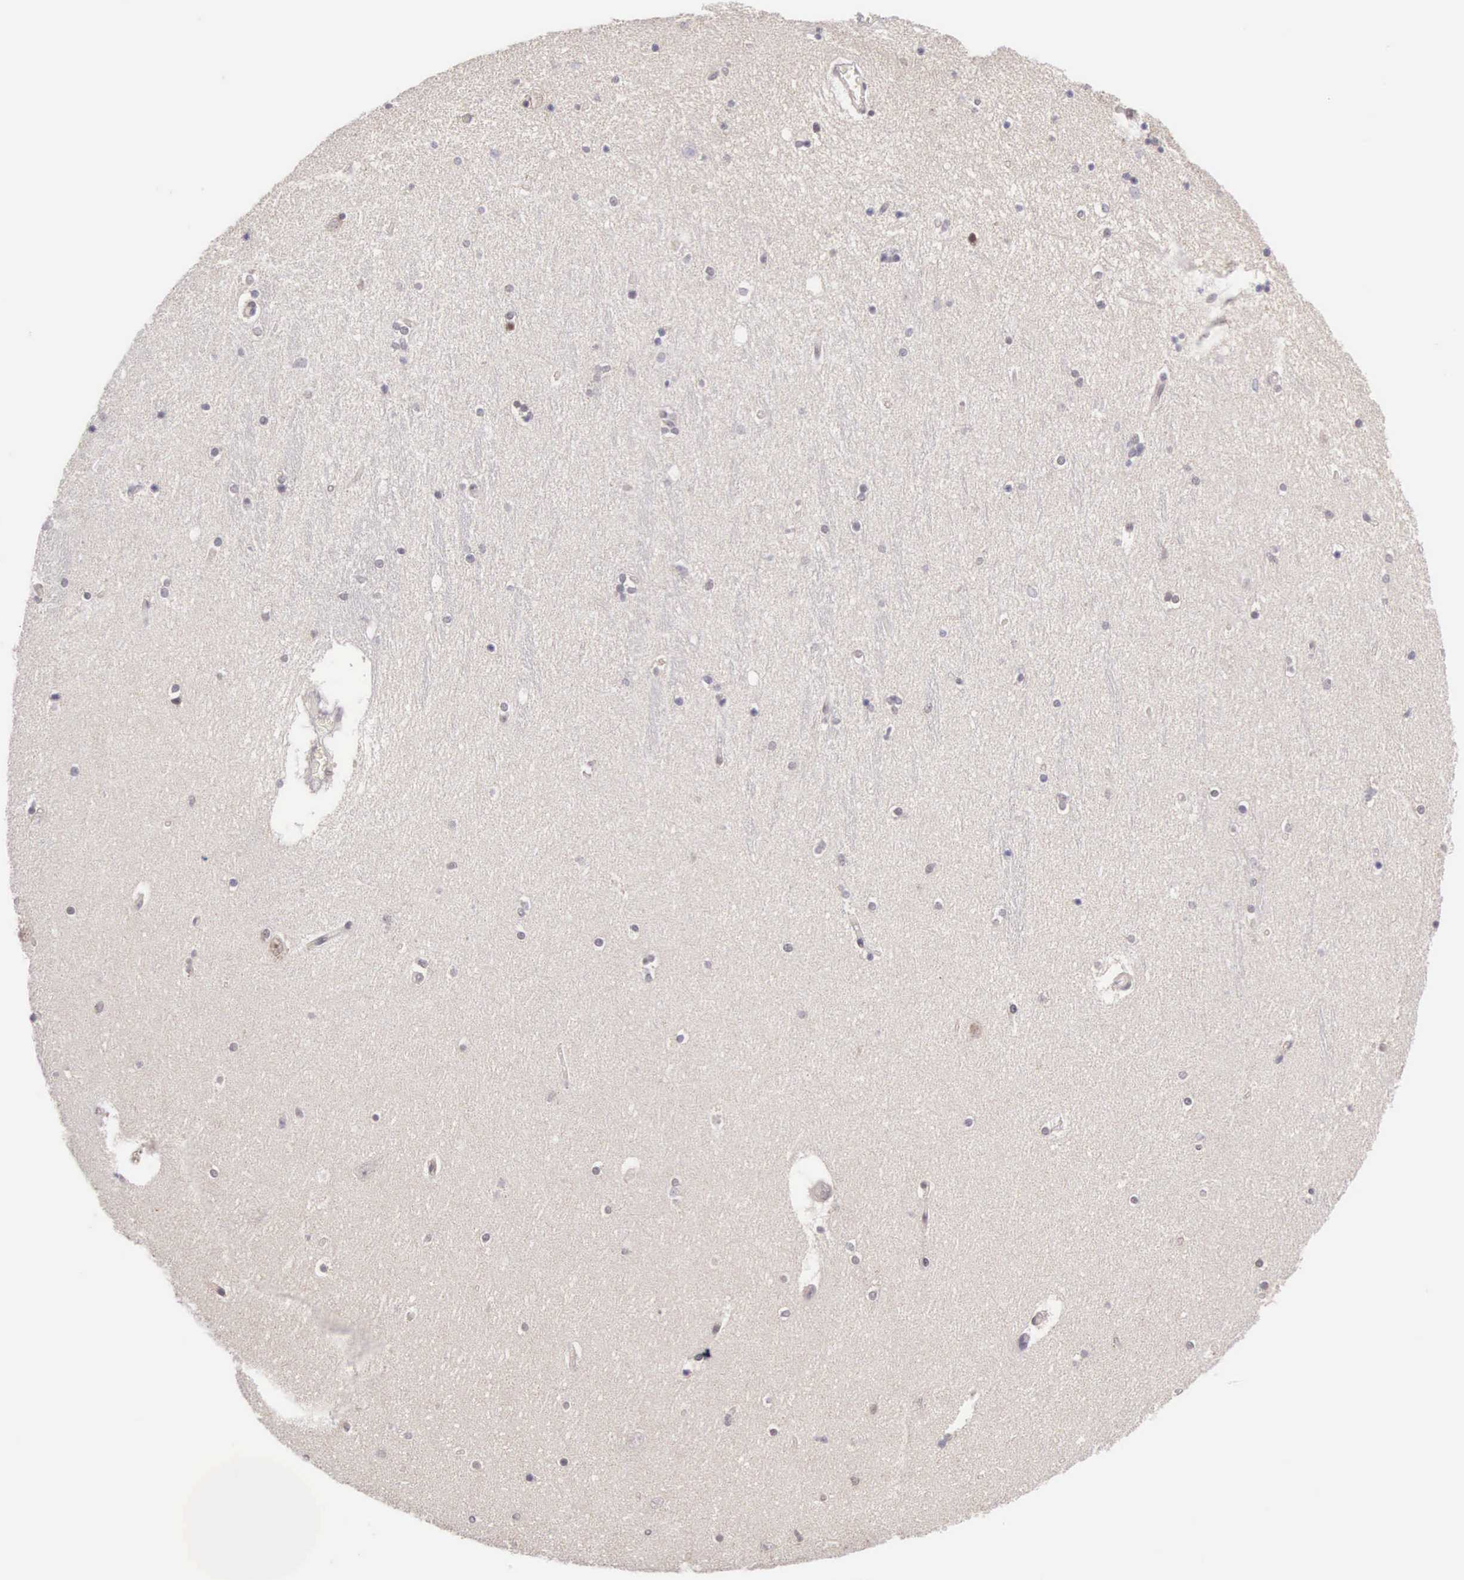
{"staining": {"intensity": "weak", "quantity": "<25%", "location": "nuclear"}, "tissue": "hippocampus", "cell_type": "Glial cells", "image_type": "normal", "snomed": [{"axis": "morphology", "description": "Normal tissue, NOS"}, {"axis": "topography", "description": "Hippocampus"}], "caption": "Glial cells show no significant protein expression in unremarkable hippocampus. Brightfield microscopy of IHC stained with DAB (3,3'-diaminobenzidine) (brown) and hematoxylin (blue), captured at high magnification.", "gene": "CCDC117", "patient": {"sex": "female", "age": 54}}